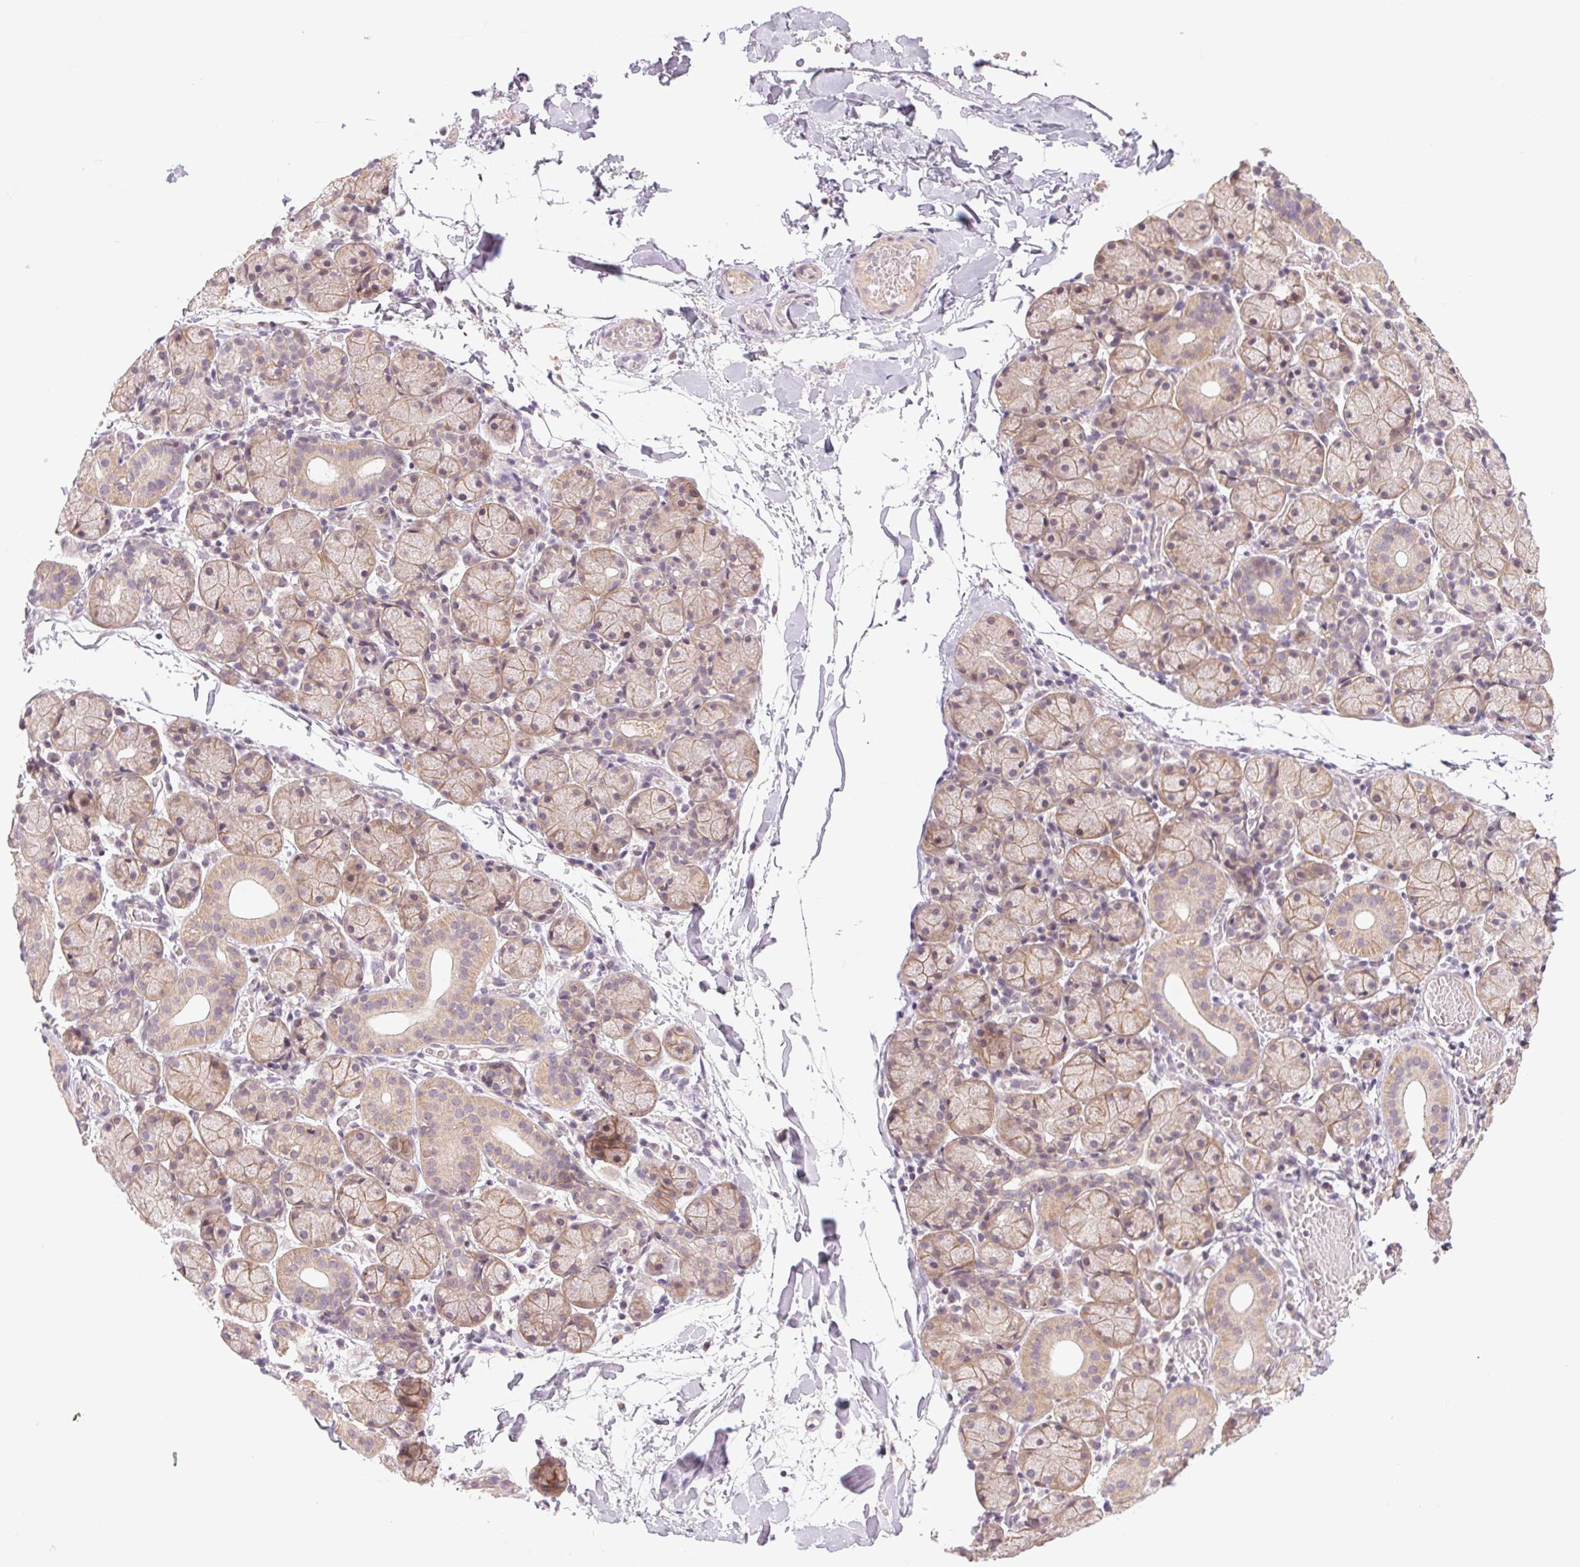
{"staining": {"intensity": "moderate", "quantity": ">75%", "location": "cytoplasmic/membranous"}, "tissue": "salivary gland", "cell_type": "Glandular cells", "image_type": "normal", "snomed": [{"axis": "morphology", "description": "Normal tissue, NOS"}, {"axis": "topography", "description": "Salivary gland"}], "caption": "Protein staining demonstrates moderate cytoplasmic/membranous expression in about >75% of glandular cells in normal salivary gland. The protein is shown in brown color, while the nuclei are stained blue.", "gene": "BNIP5", "patient": {"sex": "female", "age": 24}}